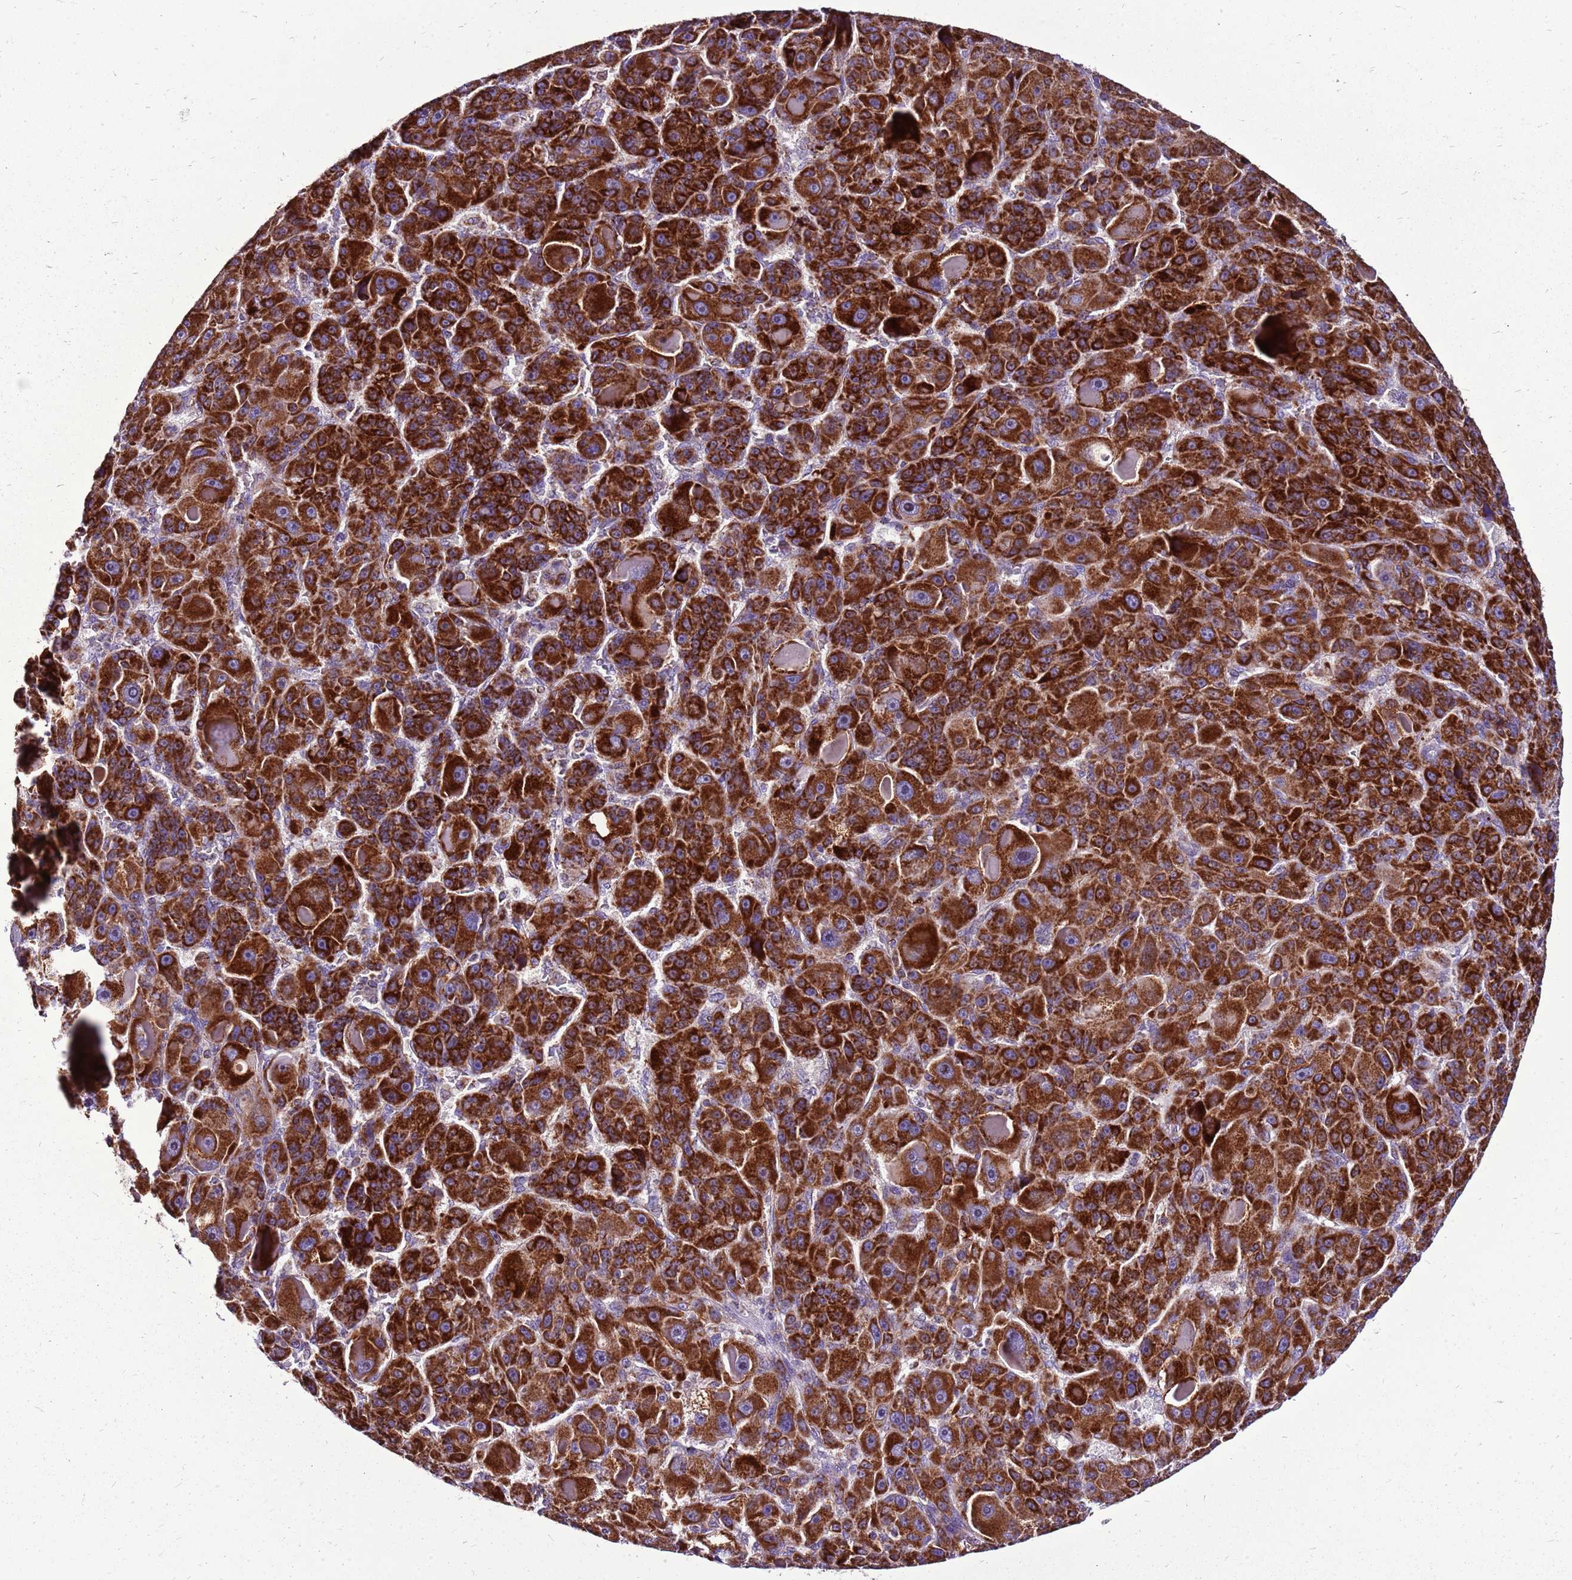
{"staining": {"intensity": "strong", "quantity": ">75%", "location": "cytoplasmic/membranous"}, "tissue": "liver cancer", "cell_type": "Tumor cells", "image_type": "cancer", "snomed": [{"axis": "morphology", "description": "Carcinoma, Hepatocellular, NOS"}, {"axis": "topography", "description": "Liver"}], "caption": "Liver cancer (hepatocellular carcinoma) stained with immunohistochemistry (IHC) demonstrates strong cytoplasmic/membranous positivity in approximately >75% of tumor cells.", "gene": "GCDH", "patient": {"sex": "male", "age": 76}}